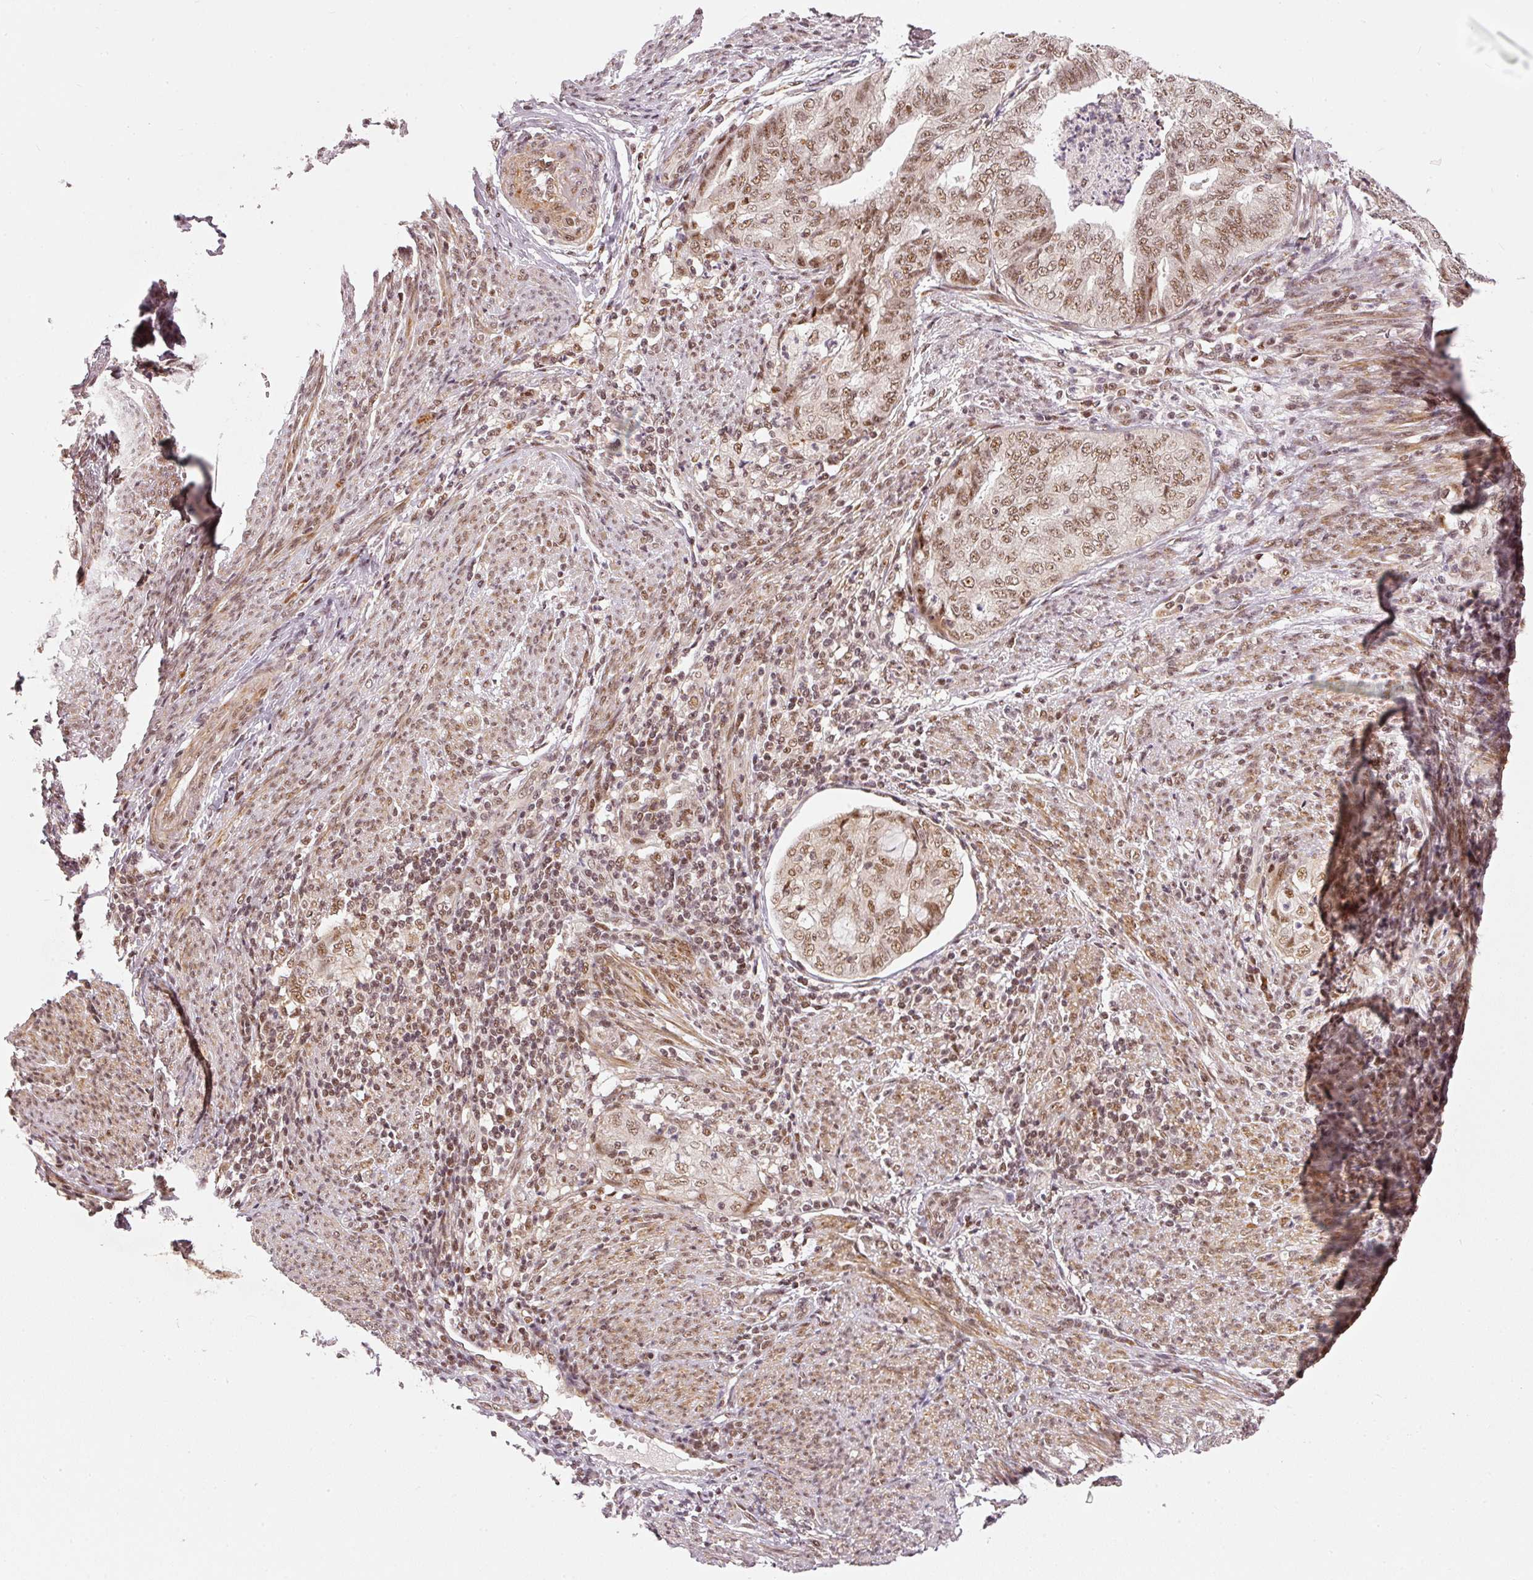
{"staining": {"intensity": "moderate", "quantity": ">75%", "location": "nuclear"}, "tissue": "endometrial cancer", "cell_type": "Tumor cells", "image_type": "cancer", "snomed": [{"axis": "morphology", "description": "Adenocarcinoma, NOS"}, {"axis": "topography", "description": "Endometrium"}], "caption": "Immunohistochemistry image of neoplastic tissue: adenocarcinoma (endometrial) stained using immunohistochemistry reveals medium levels of moderate protein expression localized specifically in the nuclear of tumor cells, appearing as a nuclear brown color.", "gene": "THOC6", "patient": {"sex": "female", "age": 79}}